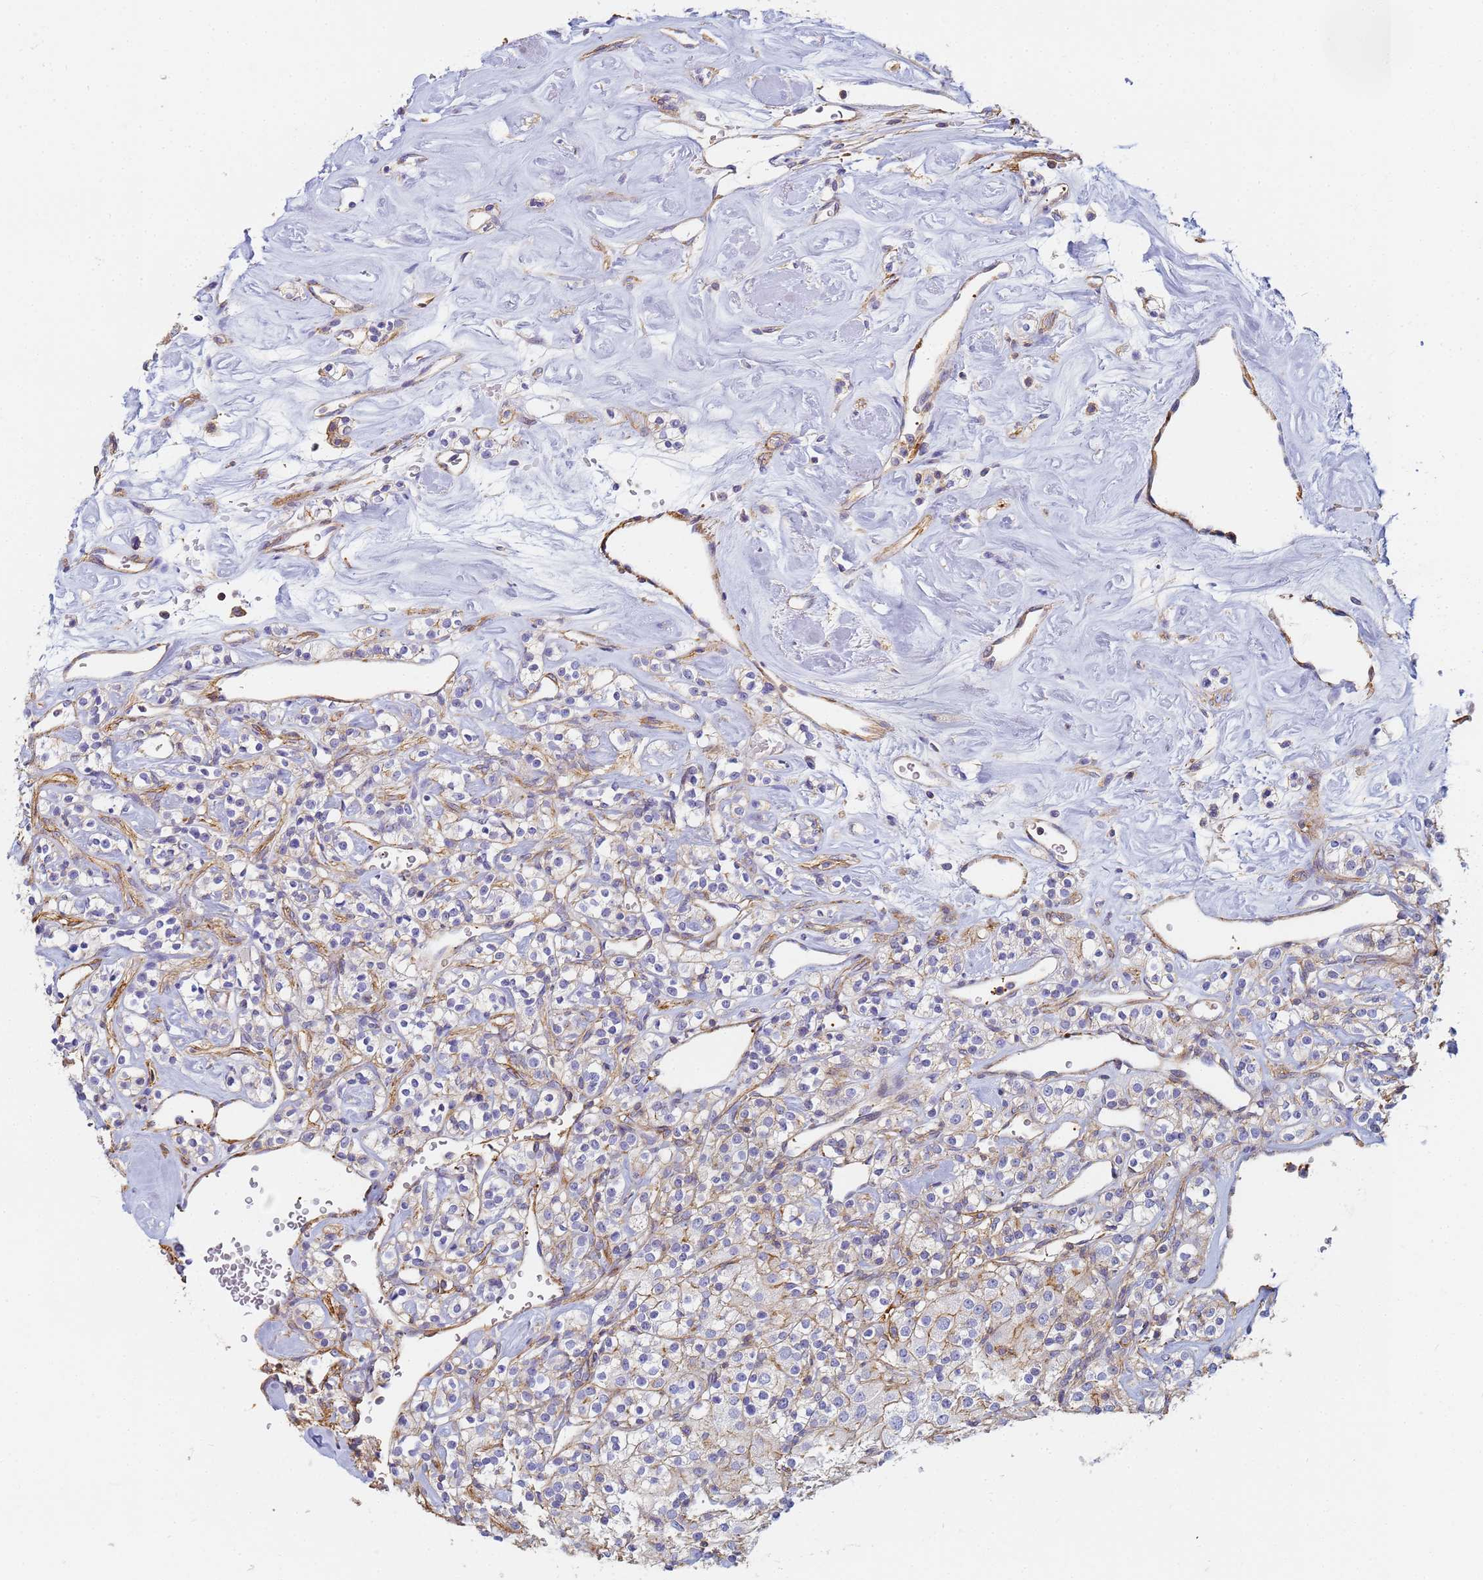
{"staining": {"intensity": "weak", "quantity": "25%-75%", "location": "cytoplasmic/membranous"}, "tissue": "renal cancer", "cell_type": "Tumor cells", "image_type": "cancer", "snomed": [{"axis": "morphology", "description": "Adenocarcinoma, NOS"}, {"axis": "topography", "description": "Kidney"}], "caption": "Renal adenocarcinoma stained with IHC displays weak cytoplasmic/membranous staining in about 25%-75% of tumor cells.", "gene": "TPM1", "patient": {"sex": "male", "age": 77}}